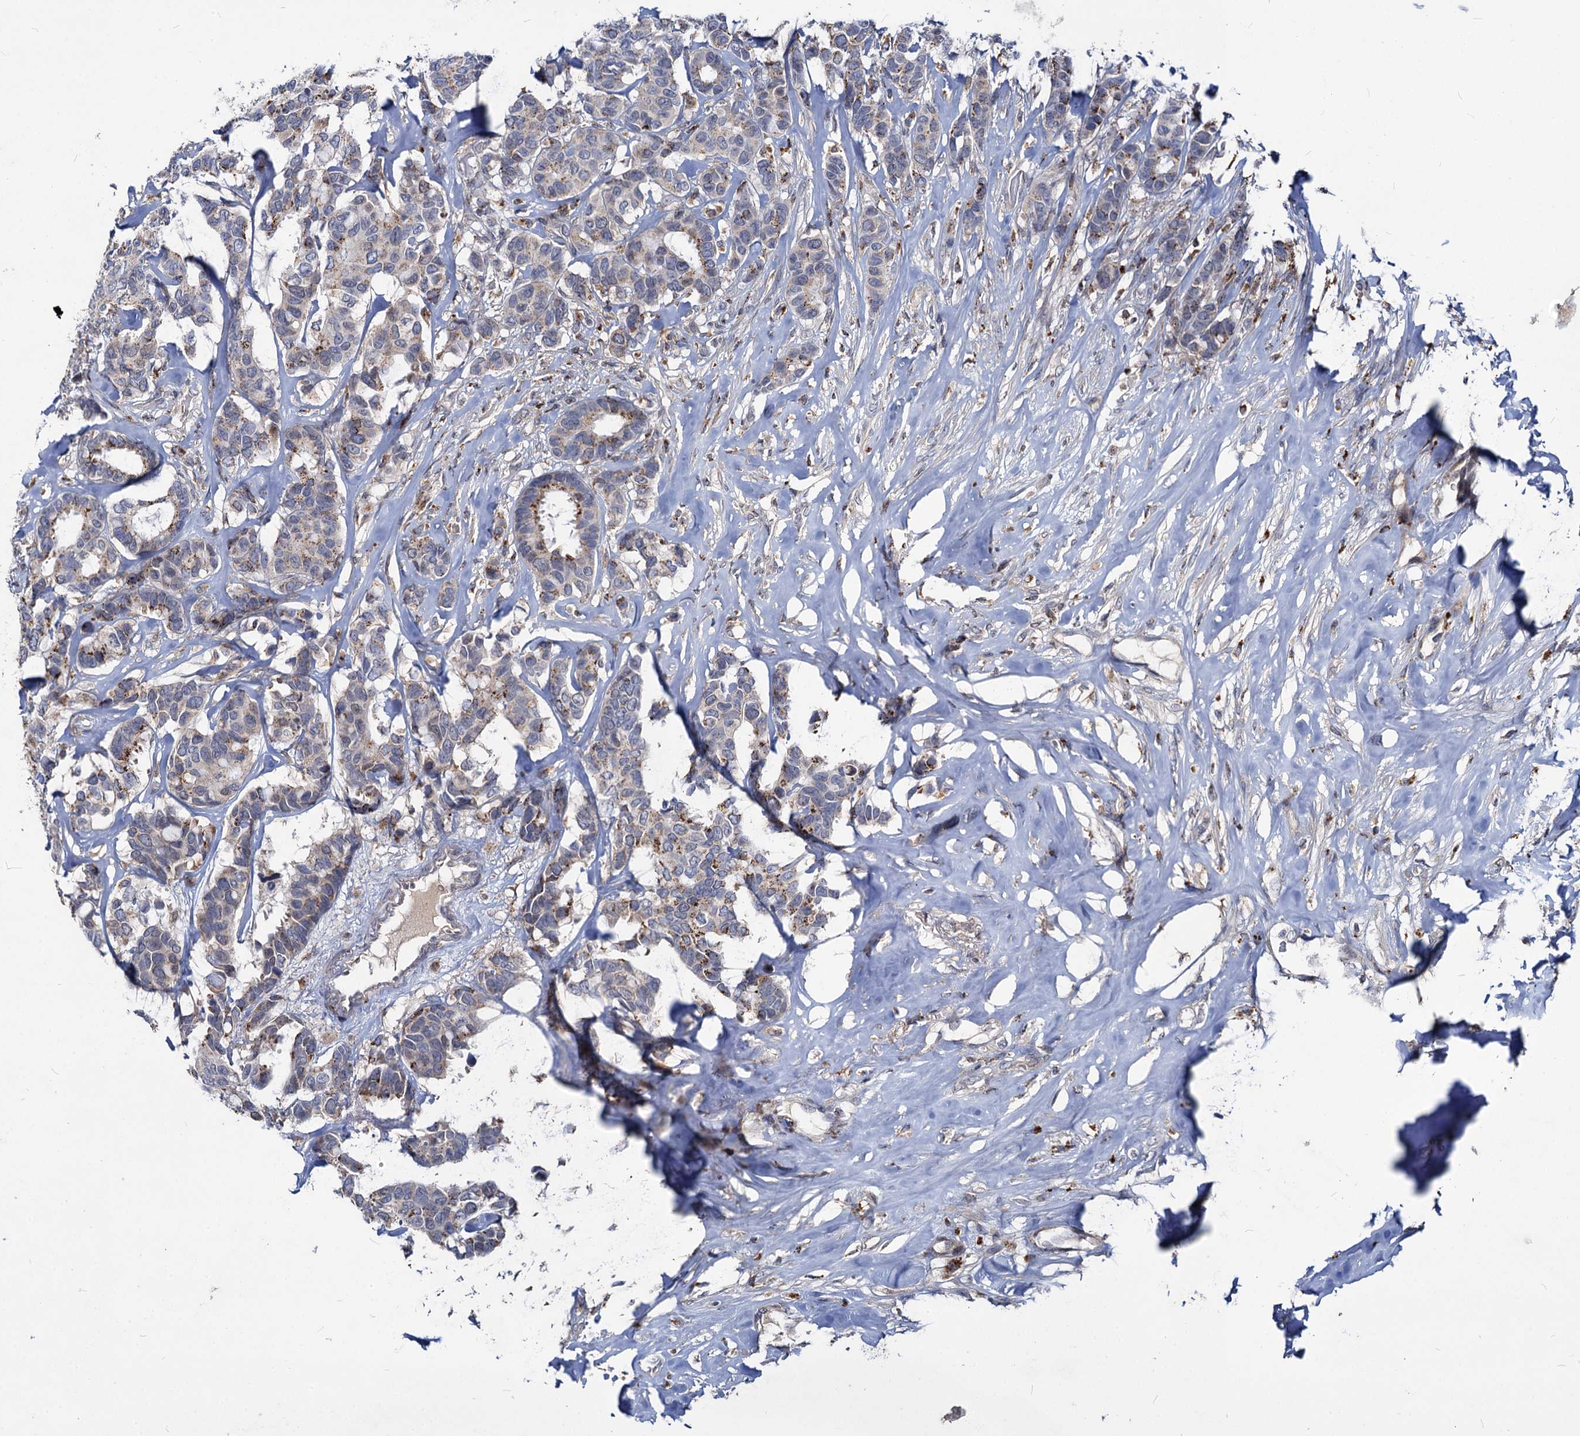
{"staining": {"intensity": "moderate", "quantity": "<25%", "location": "cytoplasmic/membranous"}, "tissue": "breast cancer", "cell_type": "Tumor cells", "image_type": "cancer", "snomed": [{"axis": "morphology", "description": "Duct carcinoma"}, {"axis": "topography", "description": "Breast"}], "caption": "Human invasive ductal carcinoma (breast) stained with a protein marker reveals moderate staining in tumor cells.", "gene": "C11orf86", "patient": {"sex": "female", "age": 87}}